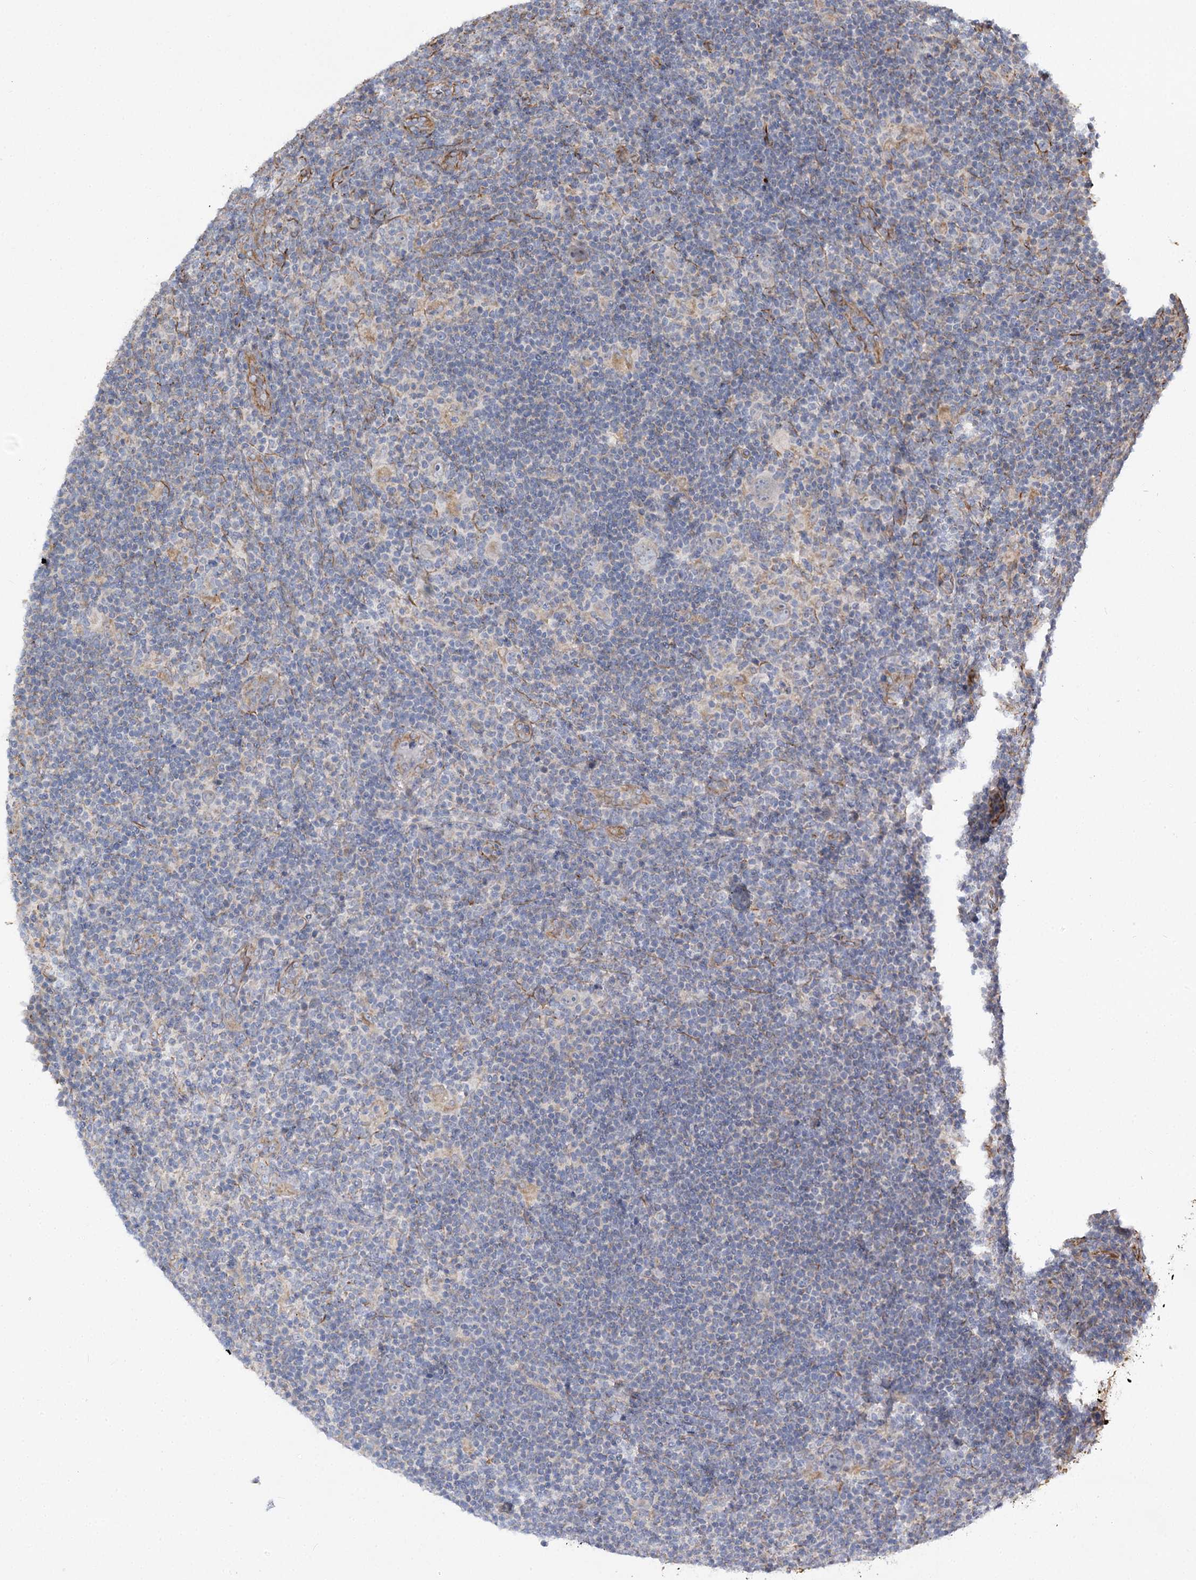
{"staining": {"intensity": "negative", "quantity": "none", "location": "none"}, "tissue": "lymphoma", "cell_type": "Tumor cells", "image_type": "cancer", "snomed": [{"axis": "morphology", "description": "Hodgkin's disease, NOS"}, {"axis": "topography", "description": "Lymph node"}], "caption": "IHC histopathology image of human lymphoma stained for a protein (brown), which reveals no positivity in tumor cells.", "gene": "KIAA0825", "patient": {"sex": "female", "age": 57}}